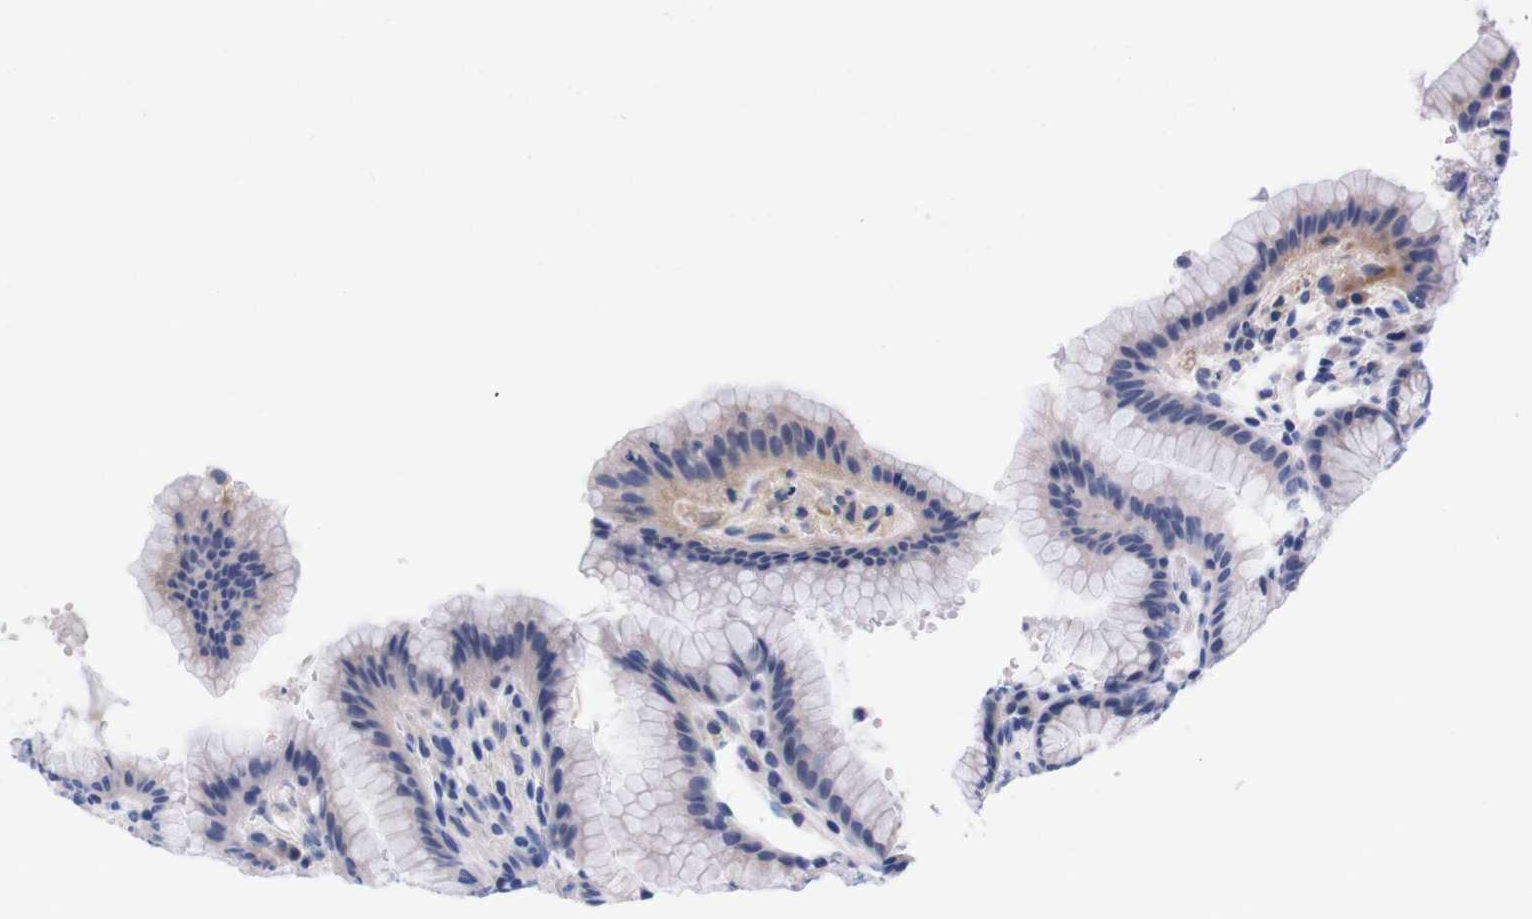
{"staining": {"intensity": "negative", "quantity": "none", "location": "none"}, "tissue": "stomach", "cell_type": "Glandular cells", "image_type": "normal", "snomed": [{"axis": "morphology", "description": "Normal tissue, NOS"}, {"axis": "topography", "description": "Stomach, lower"}], "caption": "DAB (3,3'-diaminobenzidine) immunohistochemical staining of normal human stomach exhibits no significant positivity in glandular cells. (Brightfield microscopy of DAB (3,3'-diaminobenzidine) immunohistochemistry at high magnification).", "gene": "FAM210A", "patient": {"sex": "male", "age": 52}}